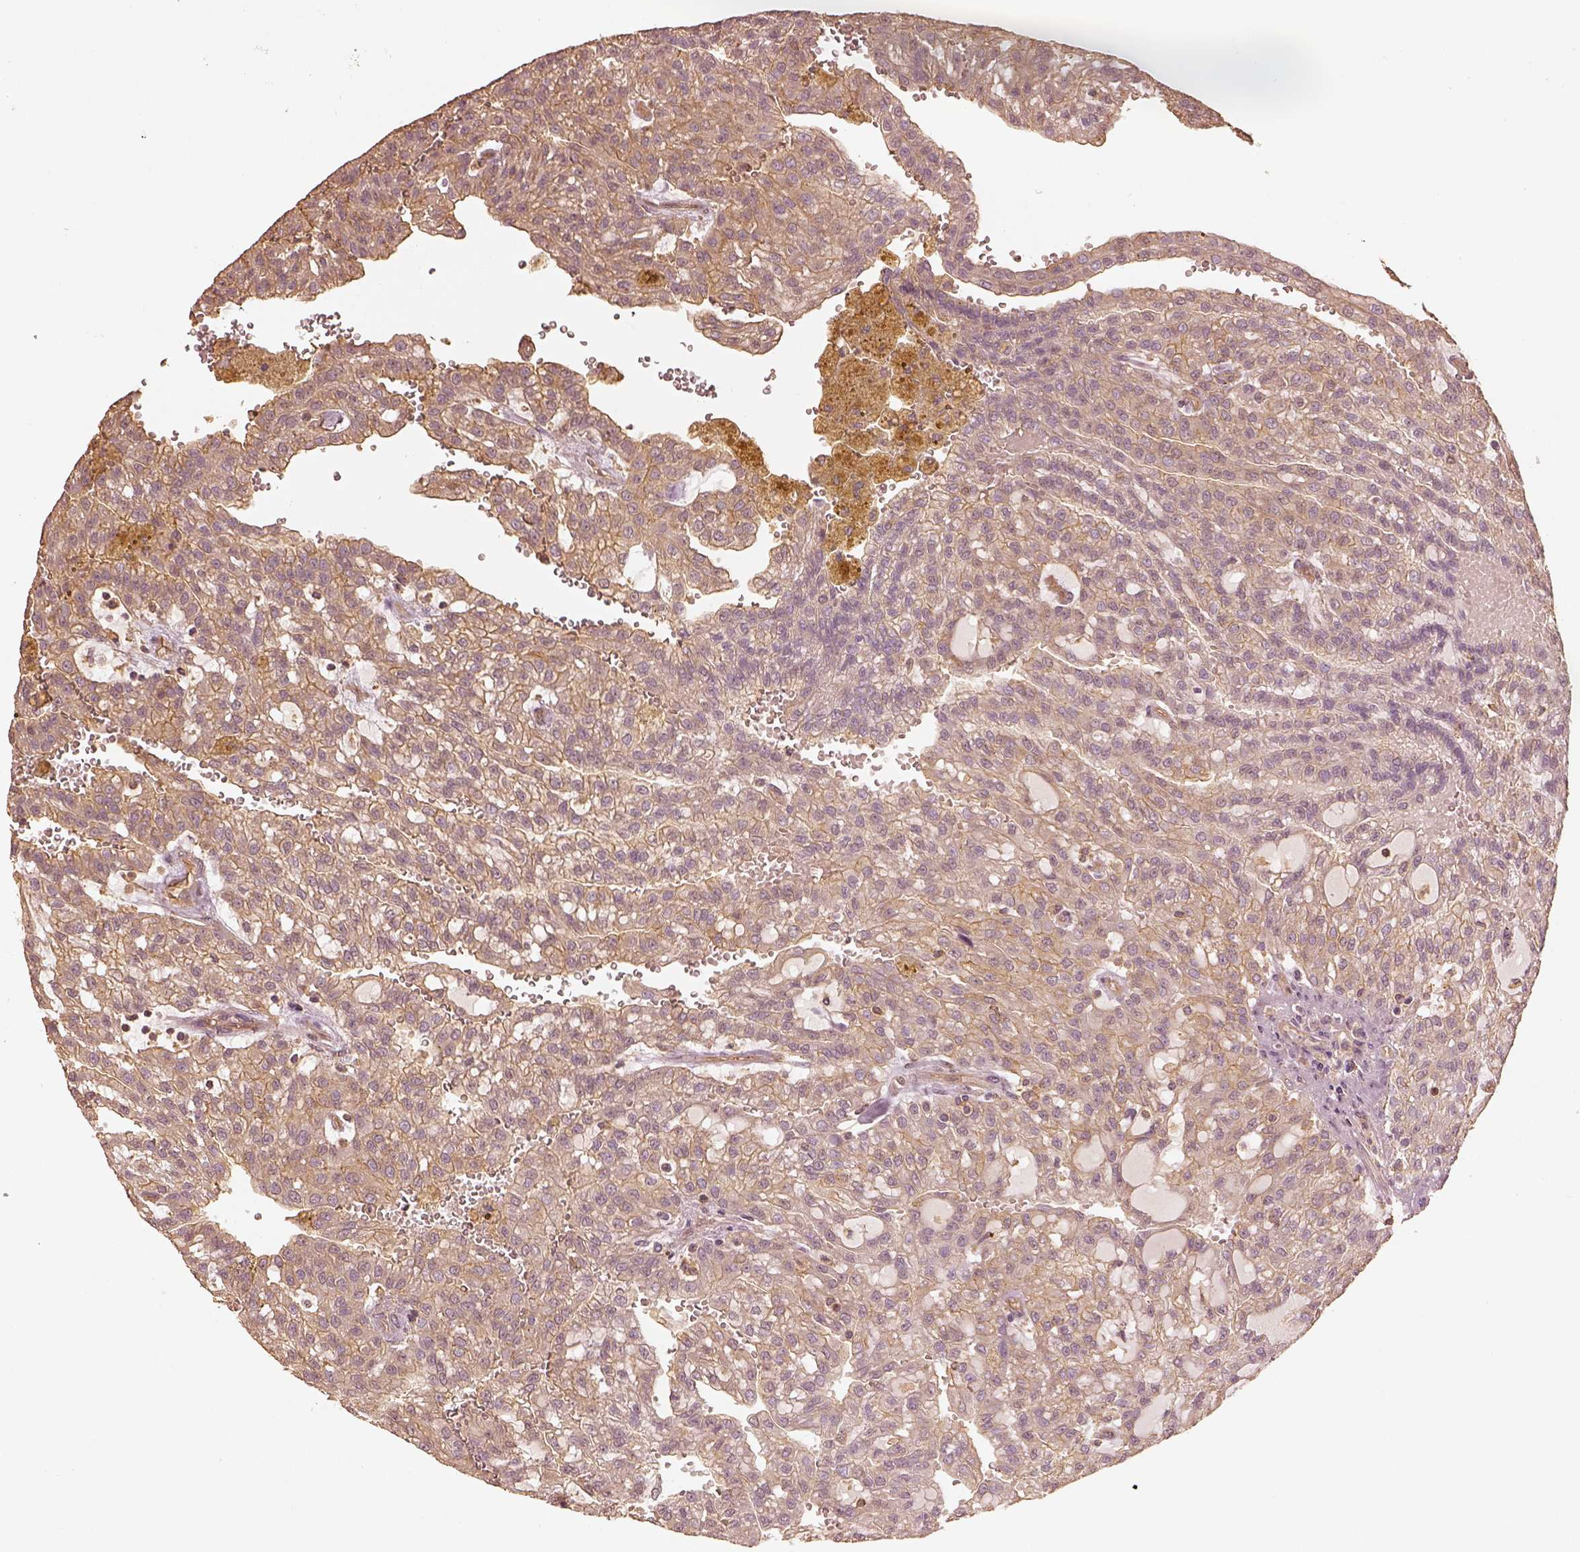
{"staining": {"intensity": "moderate", "quantity": ">75%", "location": "cytoplasmic/membranous"}, "tissue": "renal cancer", "cell_type": "Tumor cells", "image_type": "cancer", "snomed": [{"axis": "morphology", "description": "Adenocarcinoma, NOS"}, {"axis": "topography", "description": "Kidney"}], "caption": "Moderate cytoplasmic/membranous protein staining is present in approximately >75% of tumor cells in renal adenocarcinoma.", "gene": "WDR7", "patient": {"sex": "male", "age": 63}}